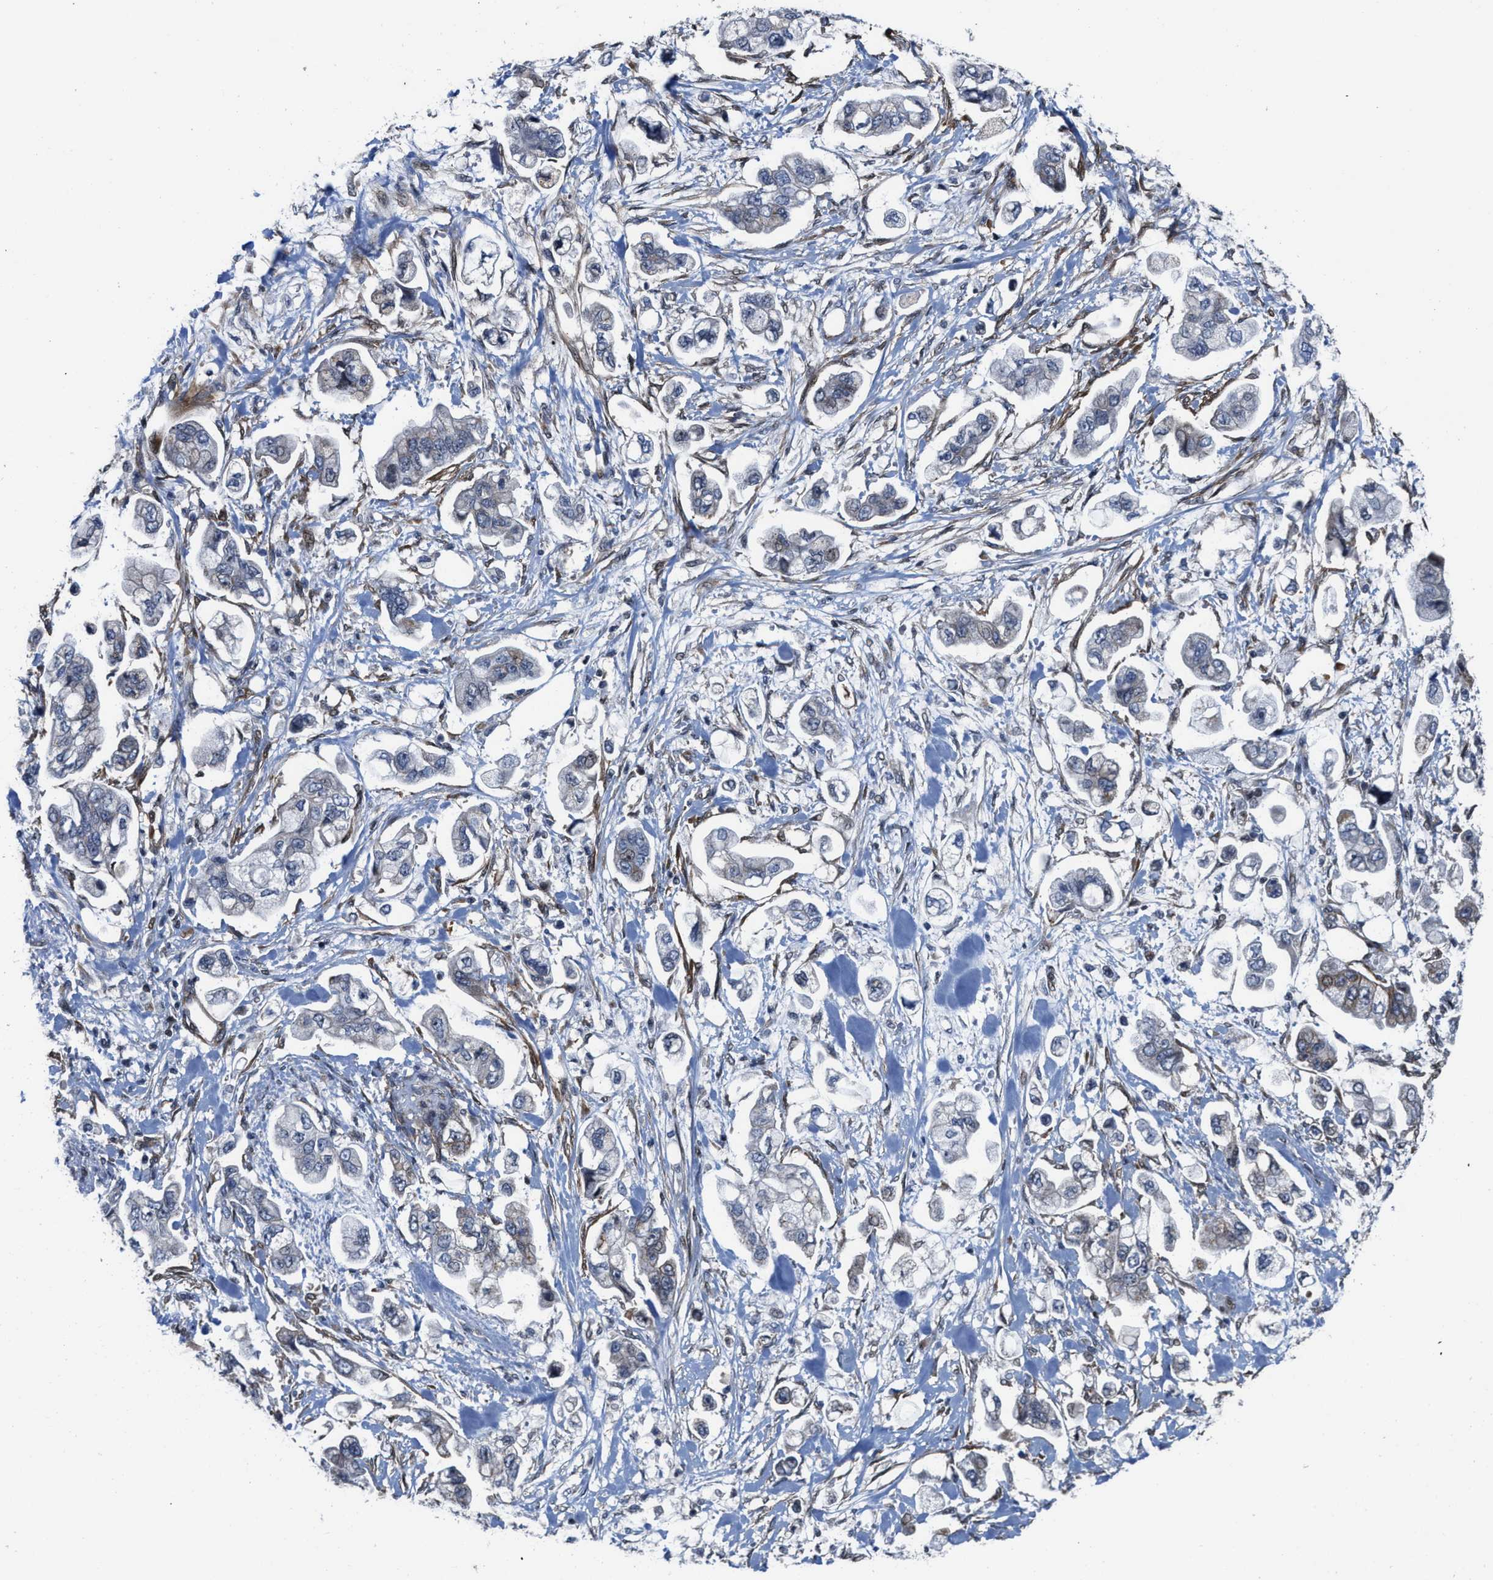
{"staining": {"intensity": "negative", "quantity": "none", "location": "none"}, "tissue": "stomach cancer", "cell_type": "Tumor cells", "image_type": "cancer", "snomed": [{"axis": "morphology", "description": "Adenocarcinoma, NOS"}, {"axis": "topography", "description": "Stomach"}], "caption": "Tumor cells show no significant protein positivity in stomach cancer.", "gene": "TGFB1I1", "patient": {"sex": "male", "age": 62}}